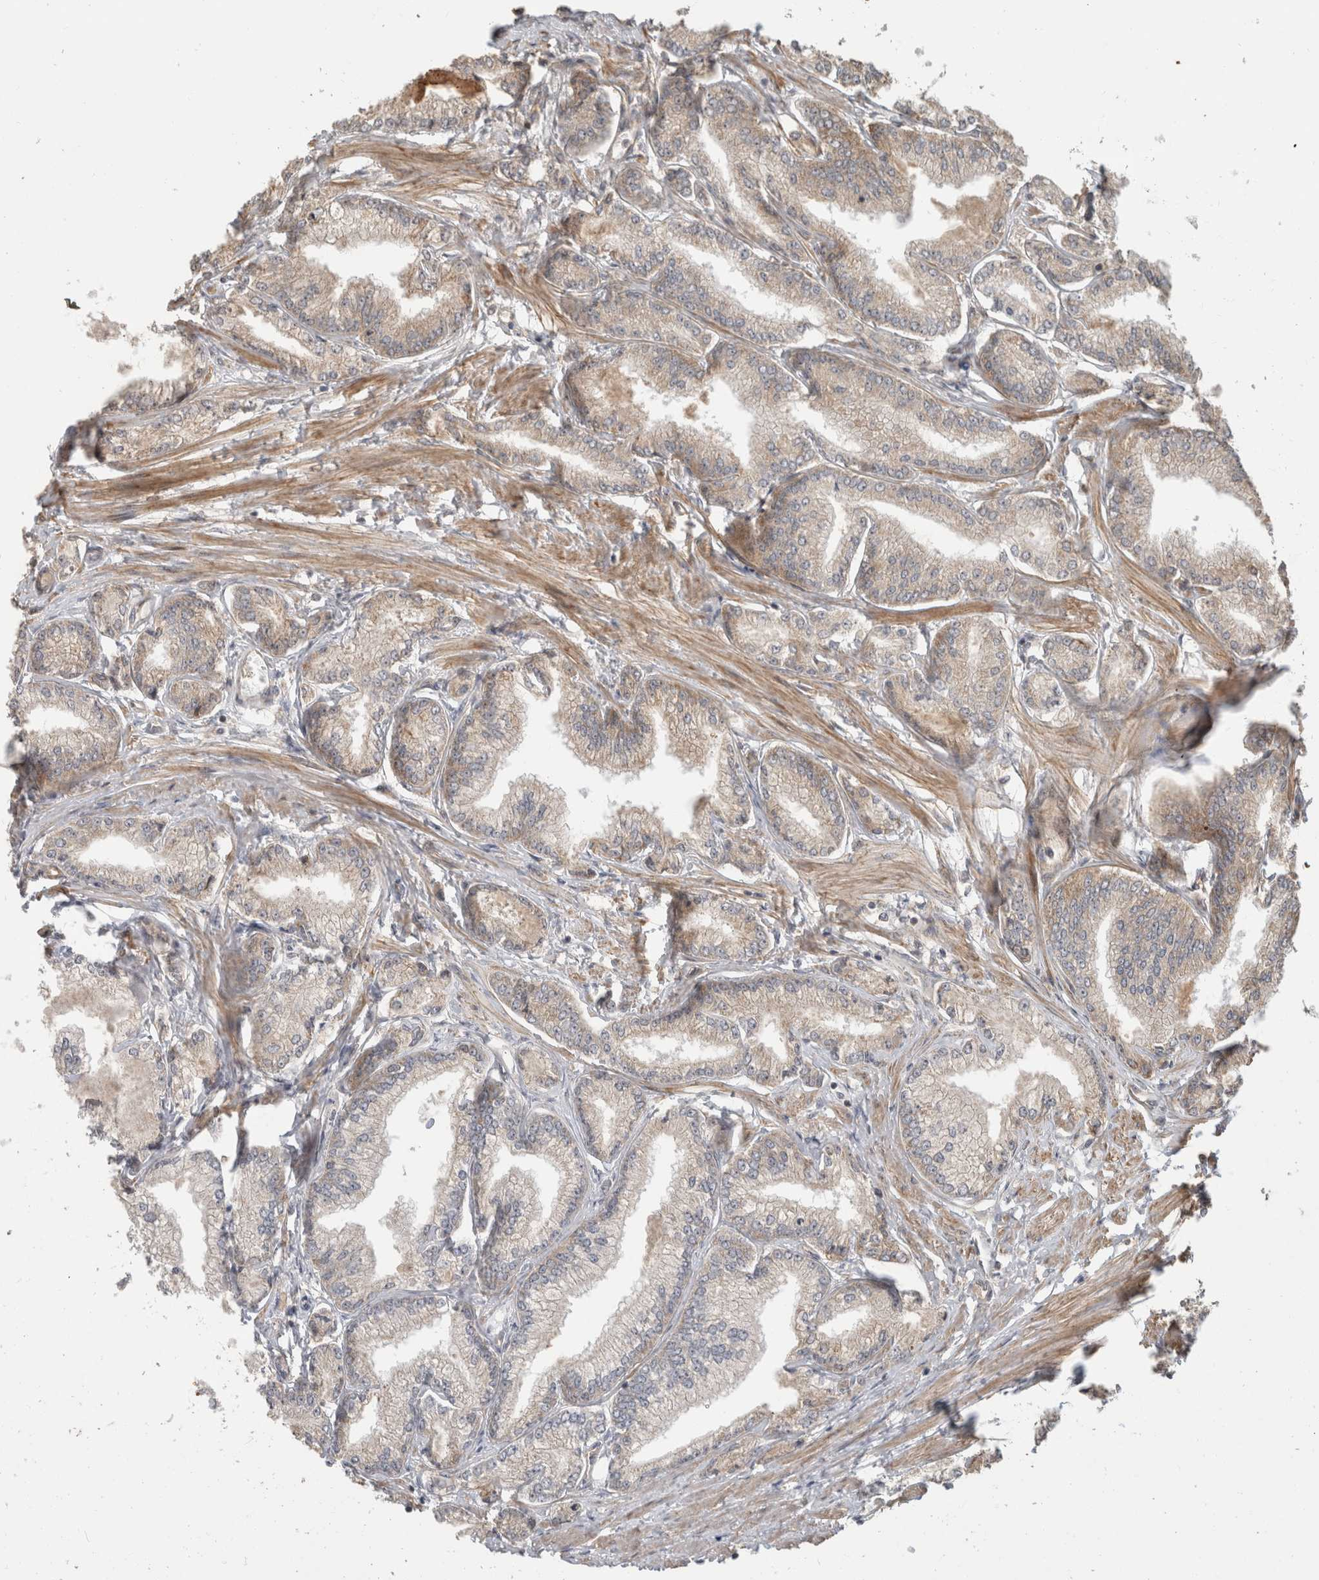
{"staining": {"intensity": "weak", "quantity": "<25%", "location": "cytoplasmic/membranous"}, "tissue": "prostate cancer", "cell_type": "Tumor cells", "image_type": "cancer", "snomed": [{"axis": "morphology", "description": "Adenocarcinoma, Low grade"}, {"axis": "topography", "description": "Prostate"}], "caption": "A high-resolution photomicrograph shows immunohistochemistry (IHC) staining of adenocarcinoma (low-grade) (prostate), which shows no significant expression in tumor cells.", "gene": "PCDHB15", "patient": {"sex": "male", "age": 52}}